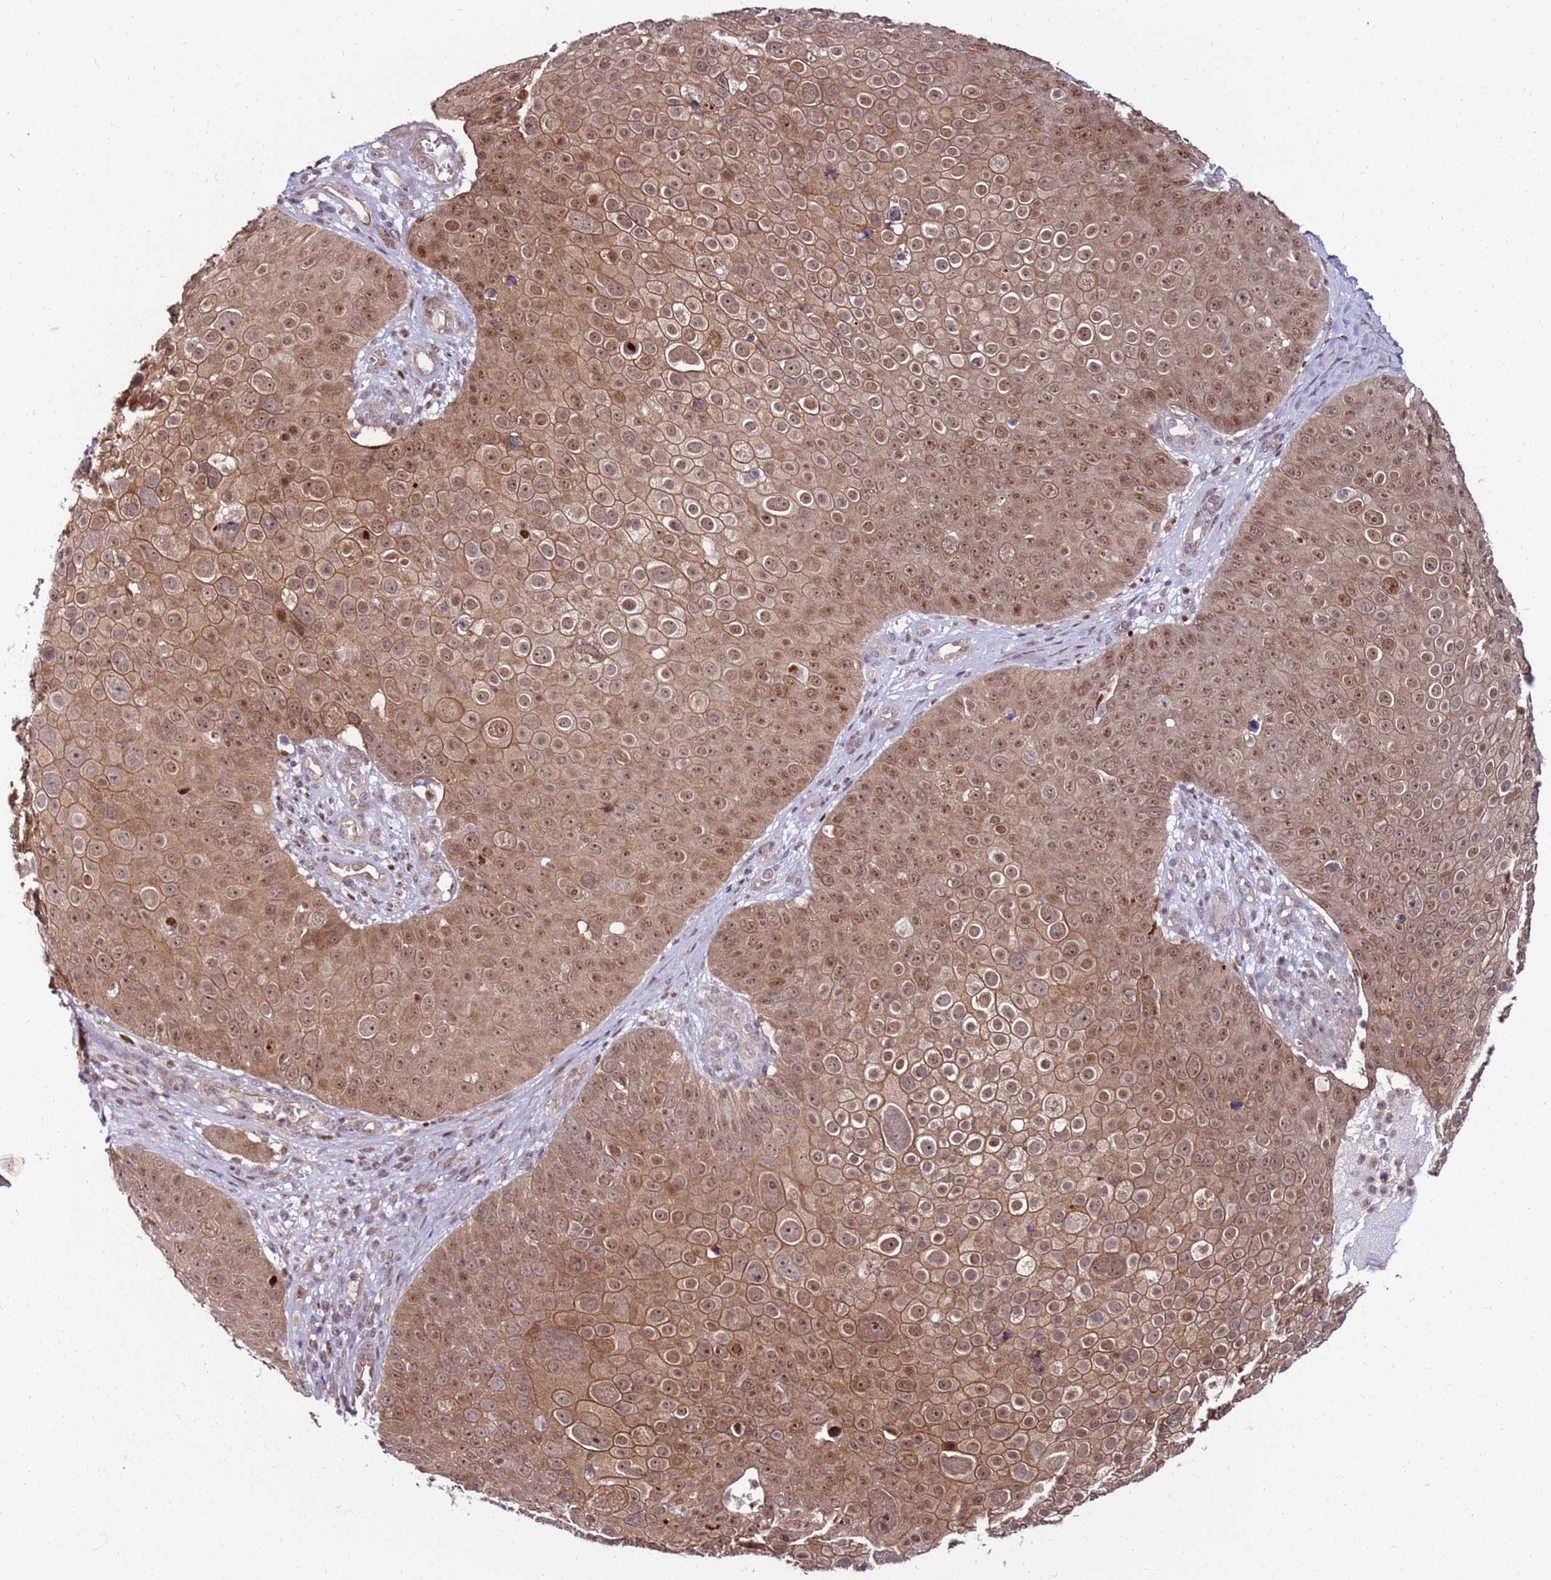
{"staining": {"intensity": "moderate", "quantity": ">75%", "location": "cytoplasmic/membranous,nuclear"}, "tissue": "skin cancer", "cell_type": "Tumor cells", "image_type": "cancer", "snomed": [{"axis": "morphology", "description": "Squamous cell carcinoma, NOS"}, {"axis": "topography", "description": "Skin"}], "caption": "Immunohistochemistry of human skin cancer (squamous cell carcinoma) reveals medium levels of moderate cytoplasmic/membranous and nuclear positivity in about >75% of tumor cells.", "gene": "KPNA4", "patient": {"sex": "male", "age": 71}}